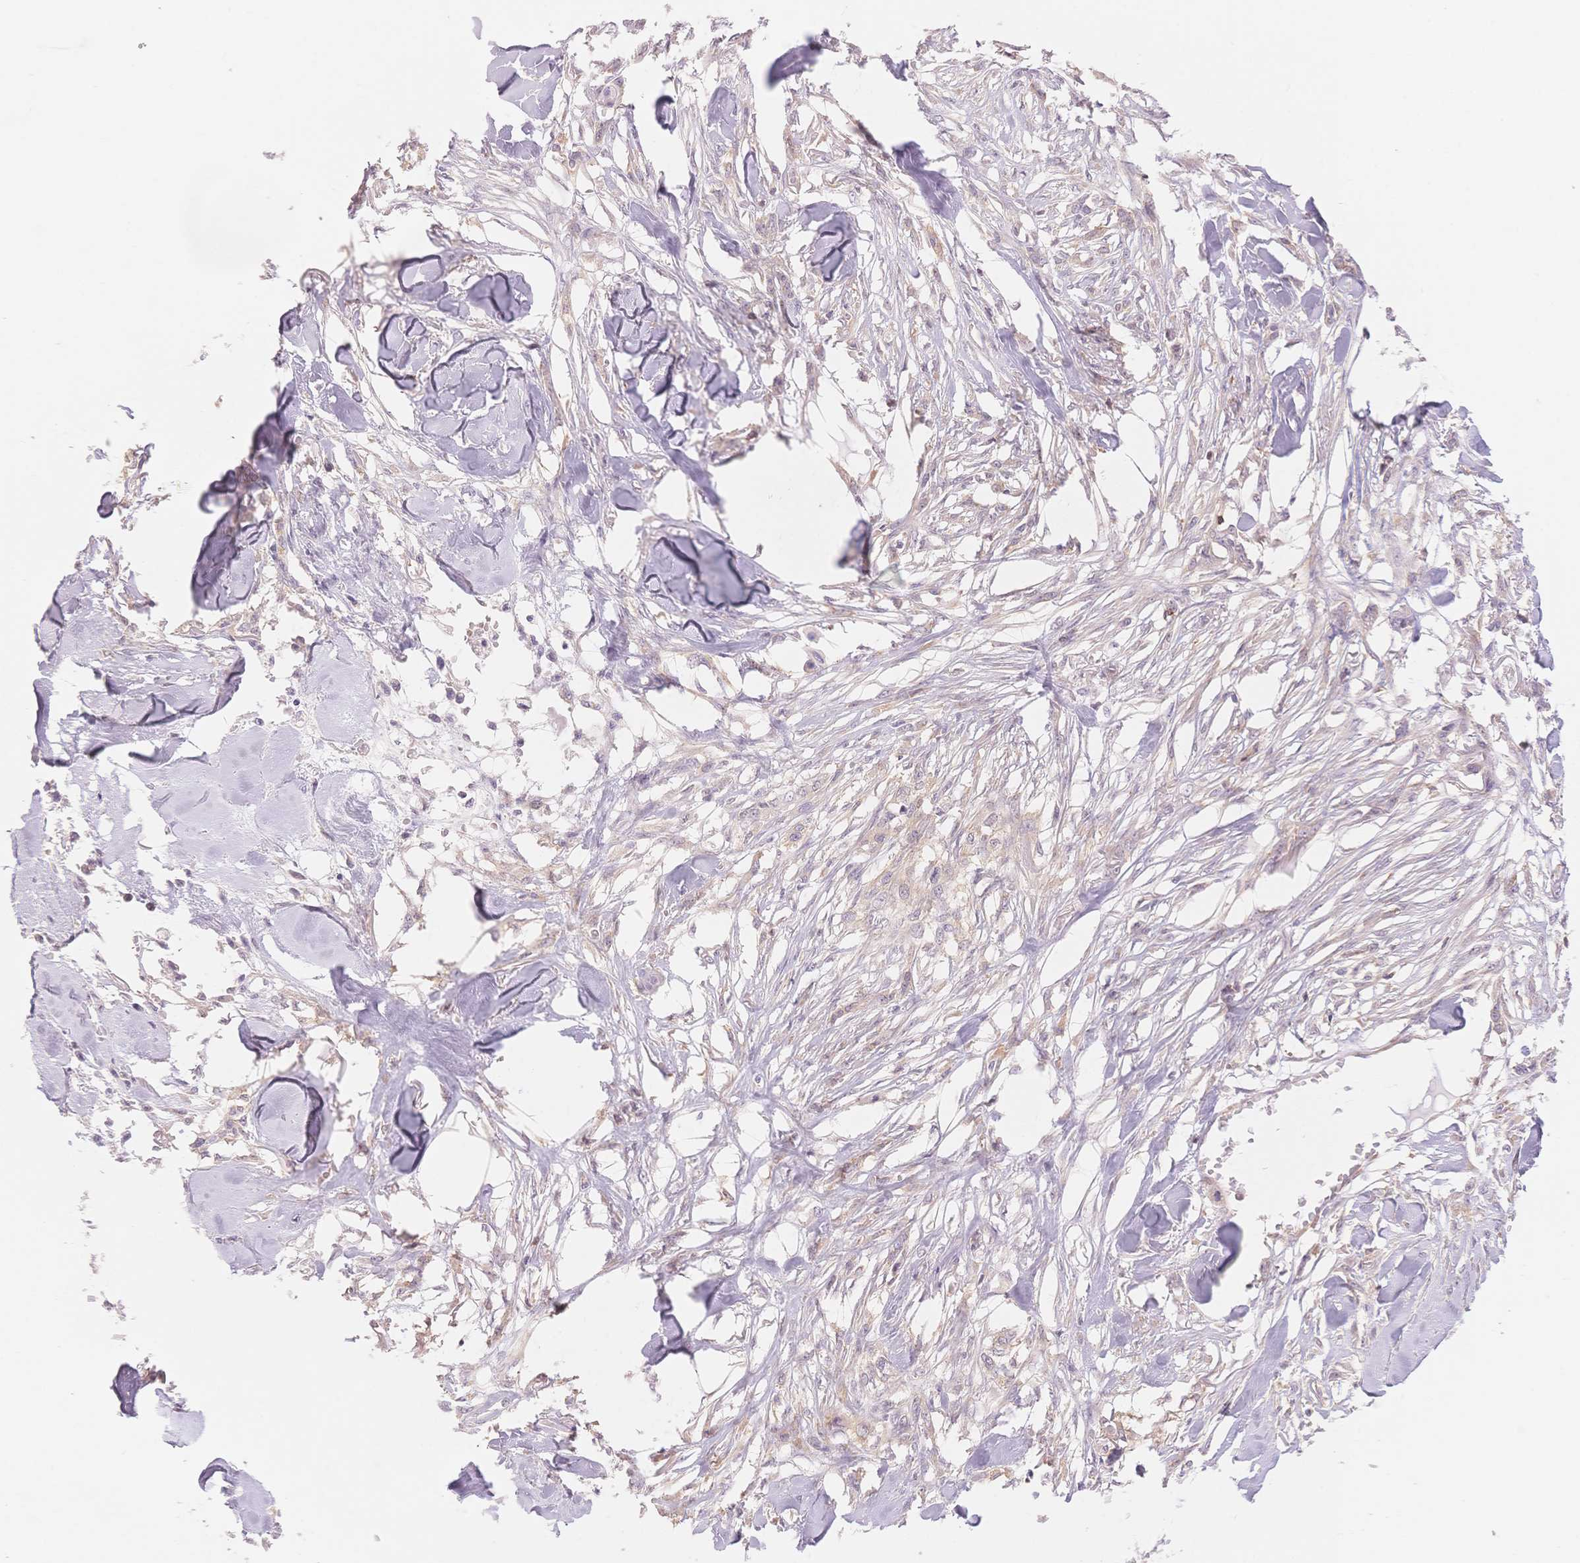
{"staining": {"intensity": "negative", "quantity": "none", "location": "none"}, "tissue": "skin cancer", "cell_type": "Tumor cells", "image_type": "cancer", "snomed": [{"axis": "morphology", "description": "Squamous cell carcinoma, NOS"}, {"axis": "topography", "description": "Skin"}], "caption": "Human skin squamous cell carcinoma stained for a protein using IHC reveals no positivity in tumor cells.", "gene": "STK39", "patient": {"sex": "female", "age": 59}}